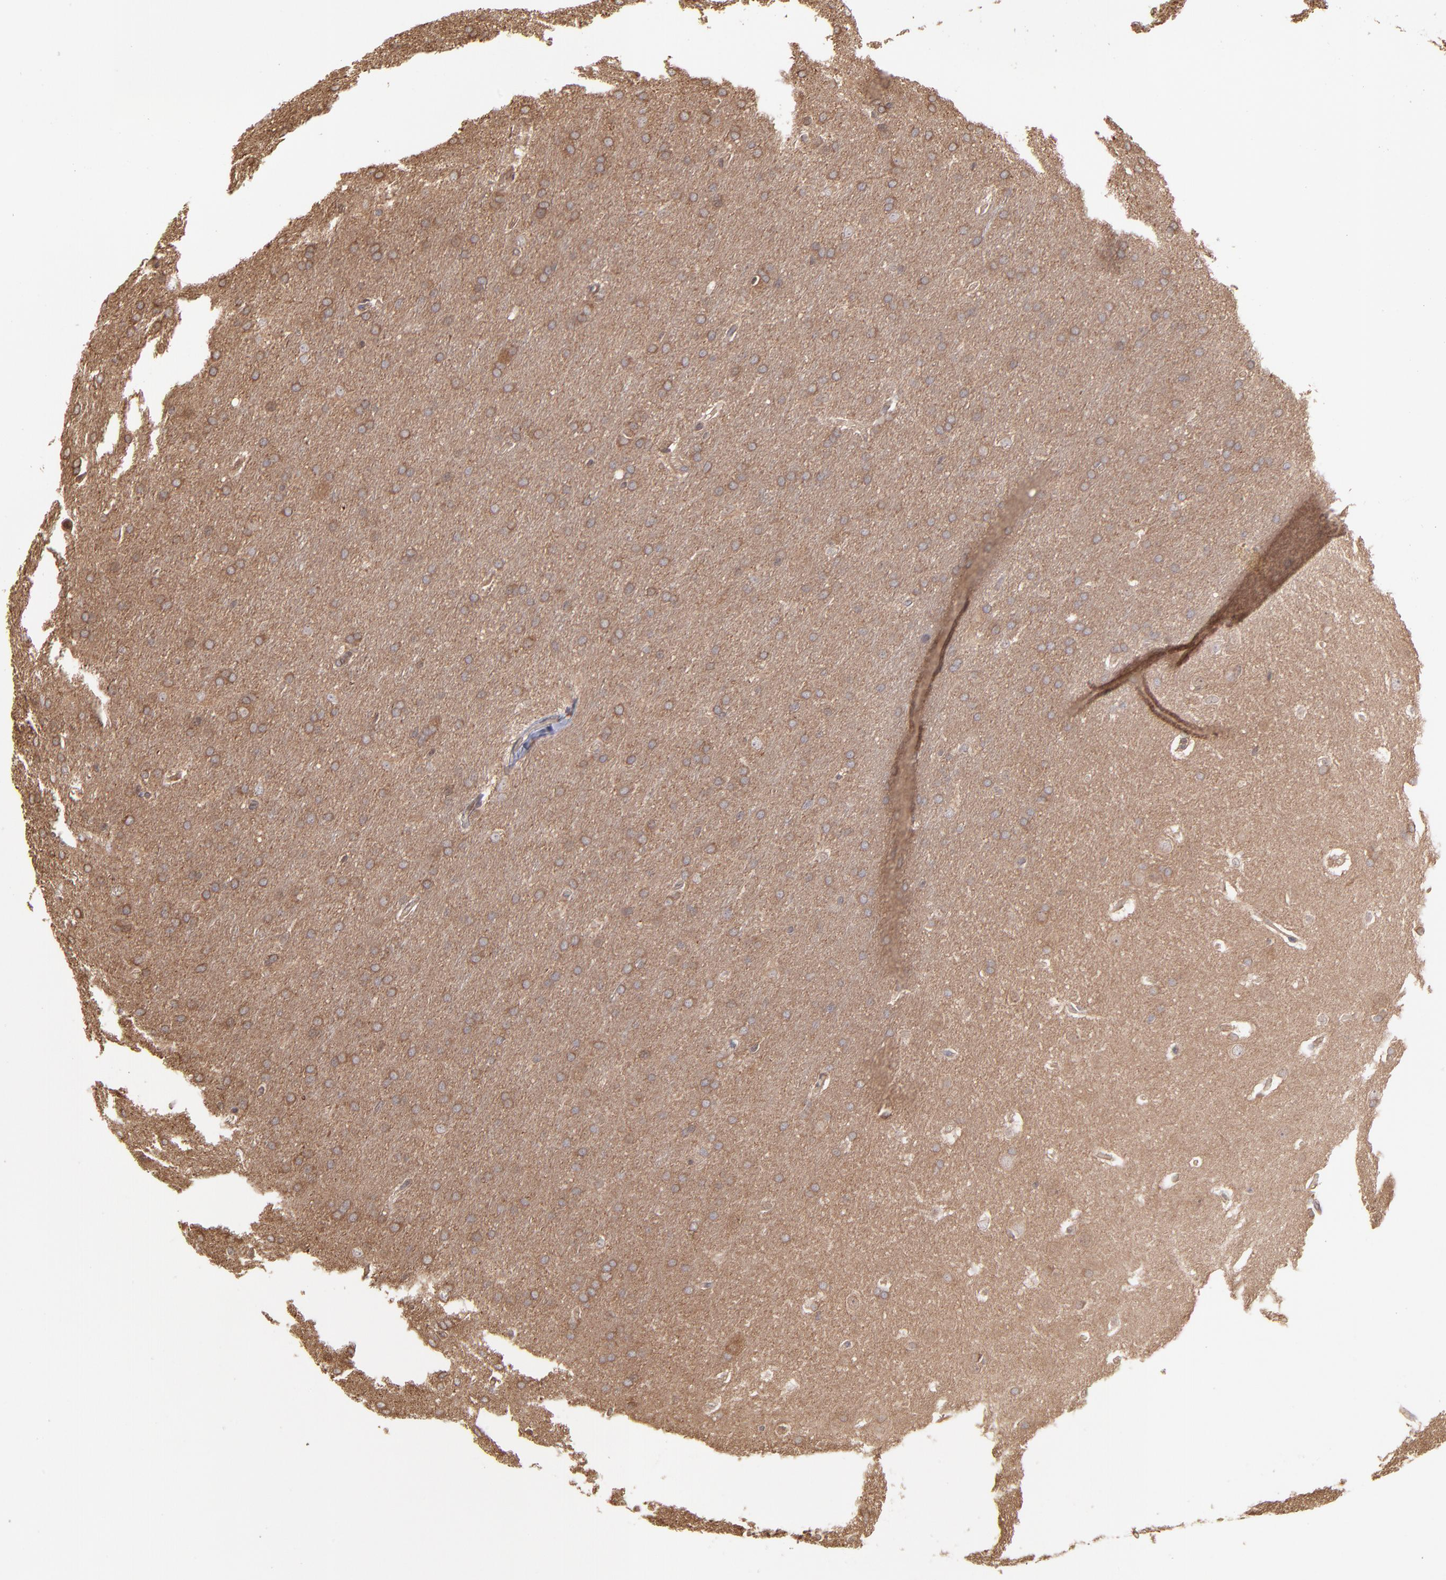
{"staining": {"intensity": "moderate", "quantity": ">75%", "location": "cytoplasmic/membranous"}, "tissue": "glioma", "cell_type": "Tumor cells", "image_type": "cancer", "snomed": [{"axis": "morphology", "description": "Glioma, malignant, Low grade"}, {"axis": "topography", "description": "Brain"}], "caption": "Tumor cells reveal medium levels of moderate cytoplasmic/membranous positivity in about >75% of cells in human malignant low-grade glioma. Using DAB (brown) and hematoxylin (blue) stains, captured at high magnification using brightfield microscopy.", "gene": "MAP2K2", "patient": {"sex": "female", "age": 32}}